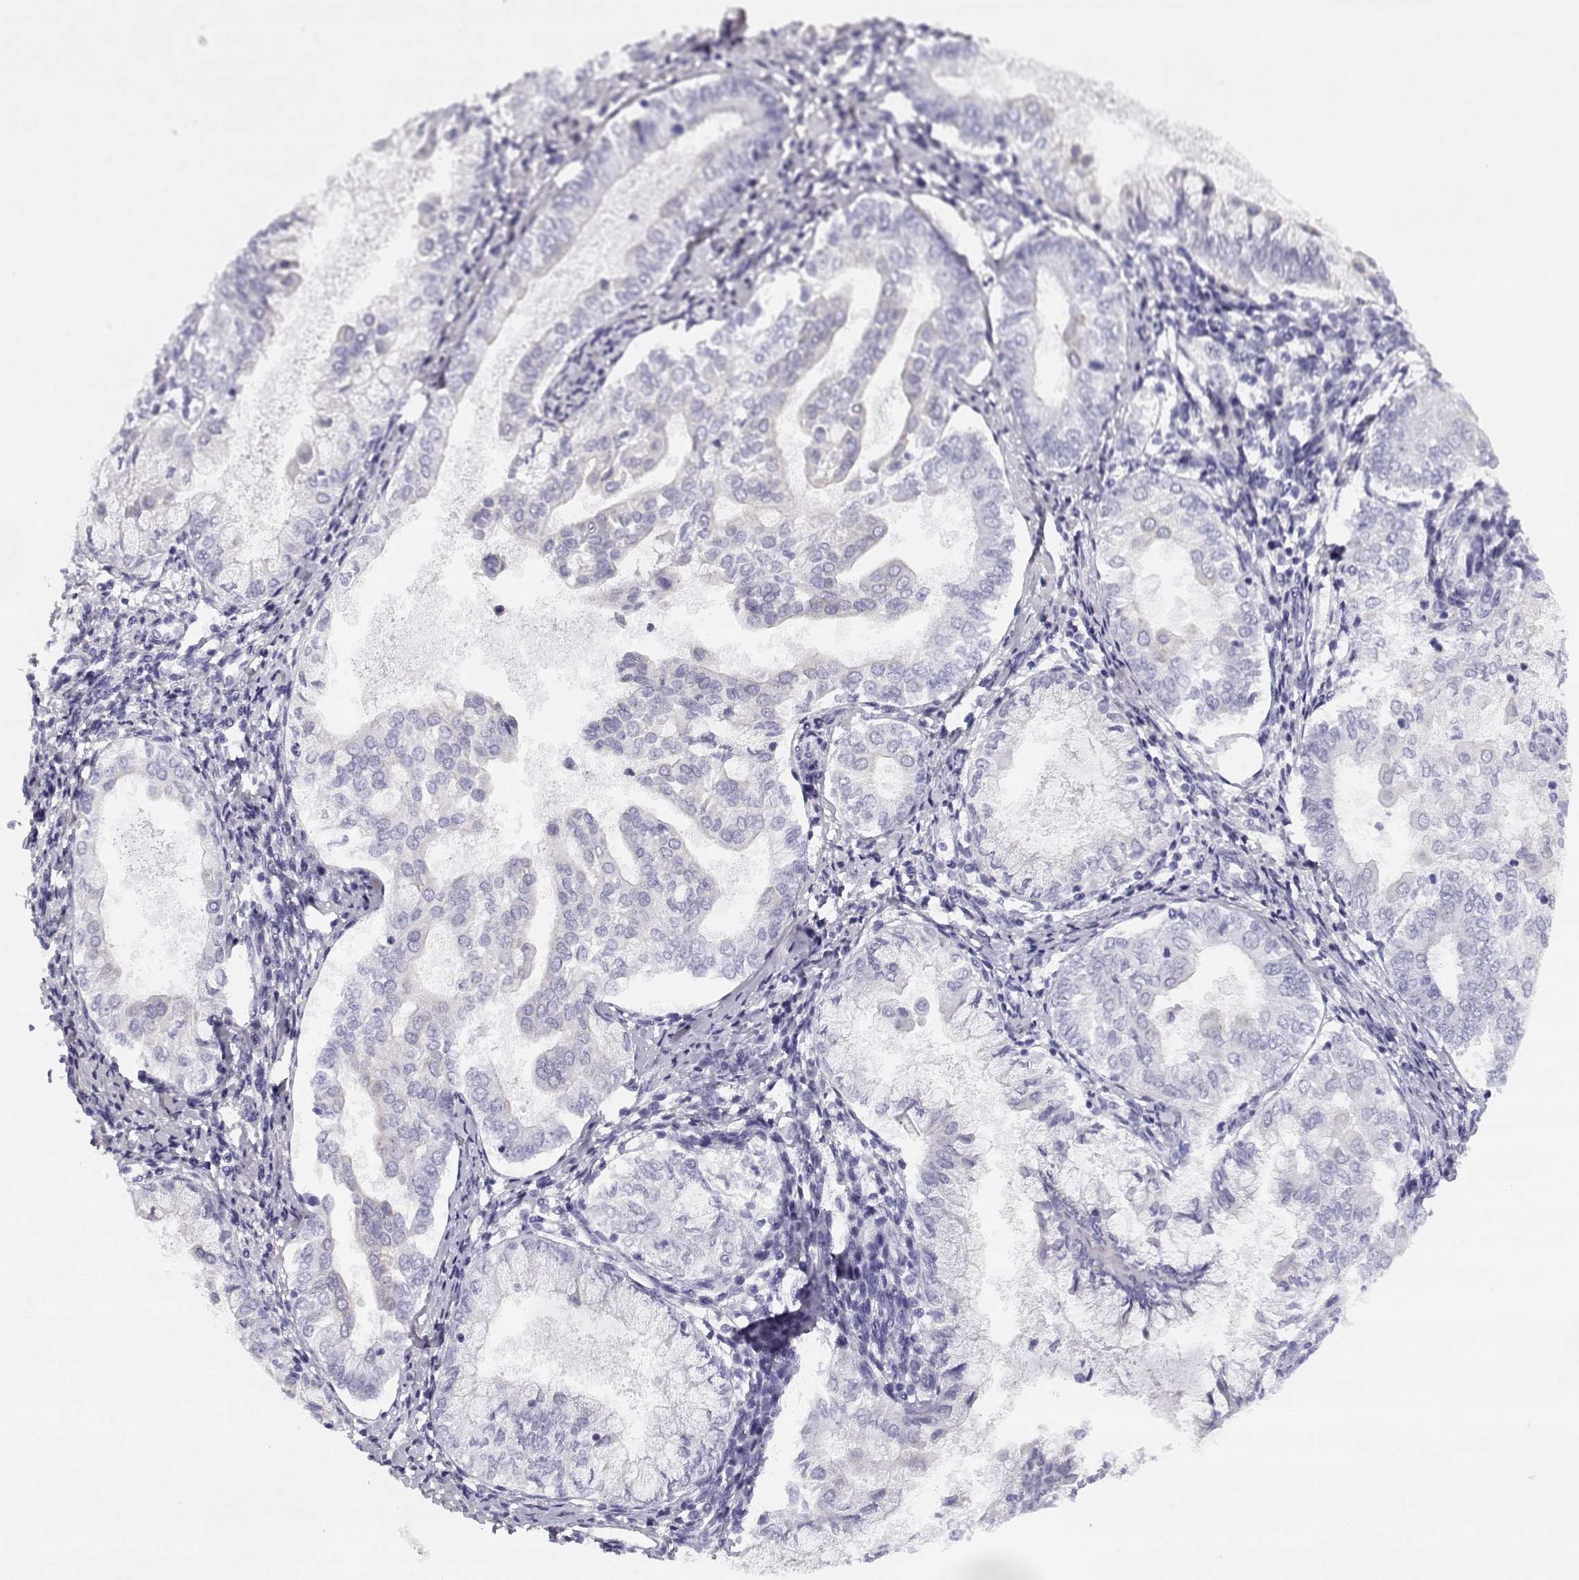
{"staining": {"intensity": "negative", "quantity": "none", "location": "none"}, "tissue": "endometrial cancer", "cell_type": "Tumor cells", "image_type": "cancer", "snomed": [{"axis": "morphology", "description": "Adenocarcinoma, NOS"}, {"axis": "topography", "description": "Endometrium"}], "caption": "Immunohistochemistry of human endometrial adenocarcinoma displays no positivity in tumor cells.", "gene": "CREB3L3", "patient": {"sex": "female", "age": 68}}